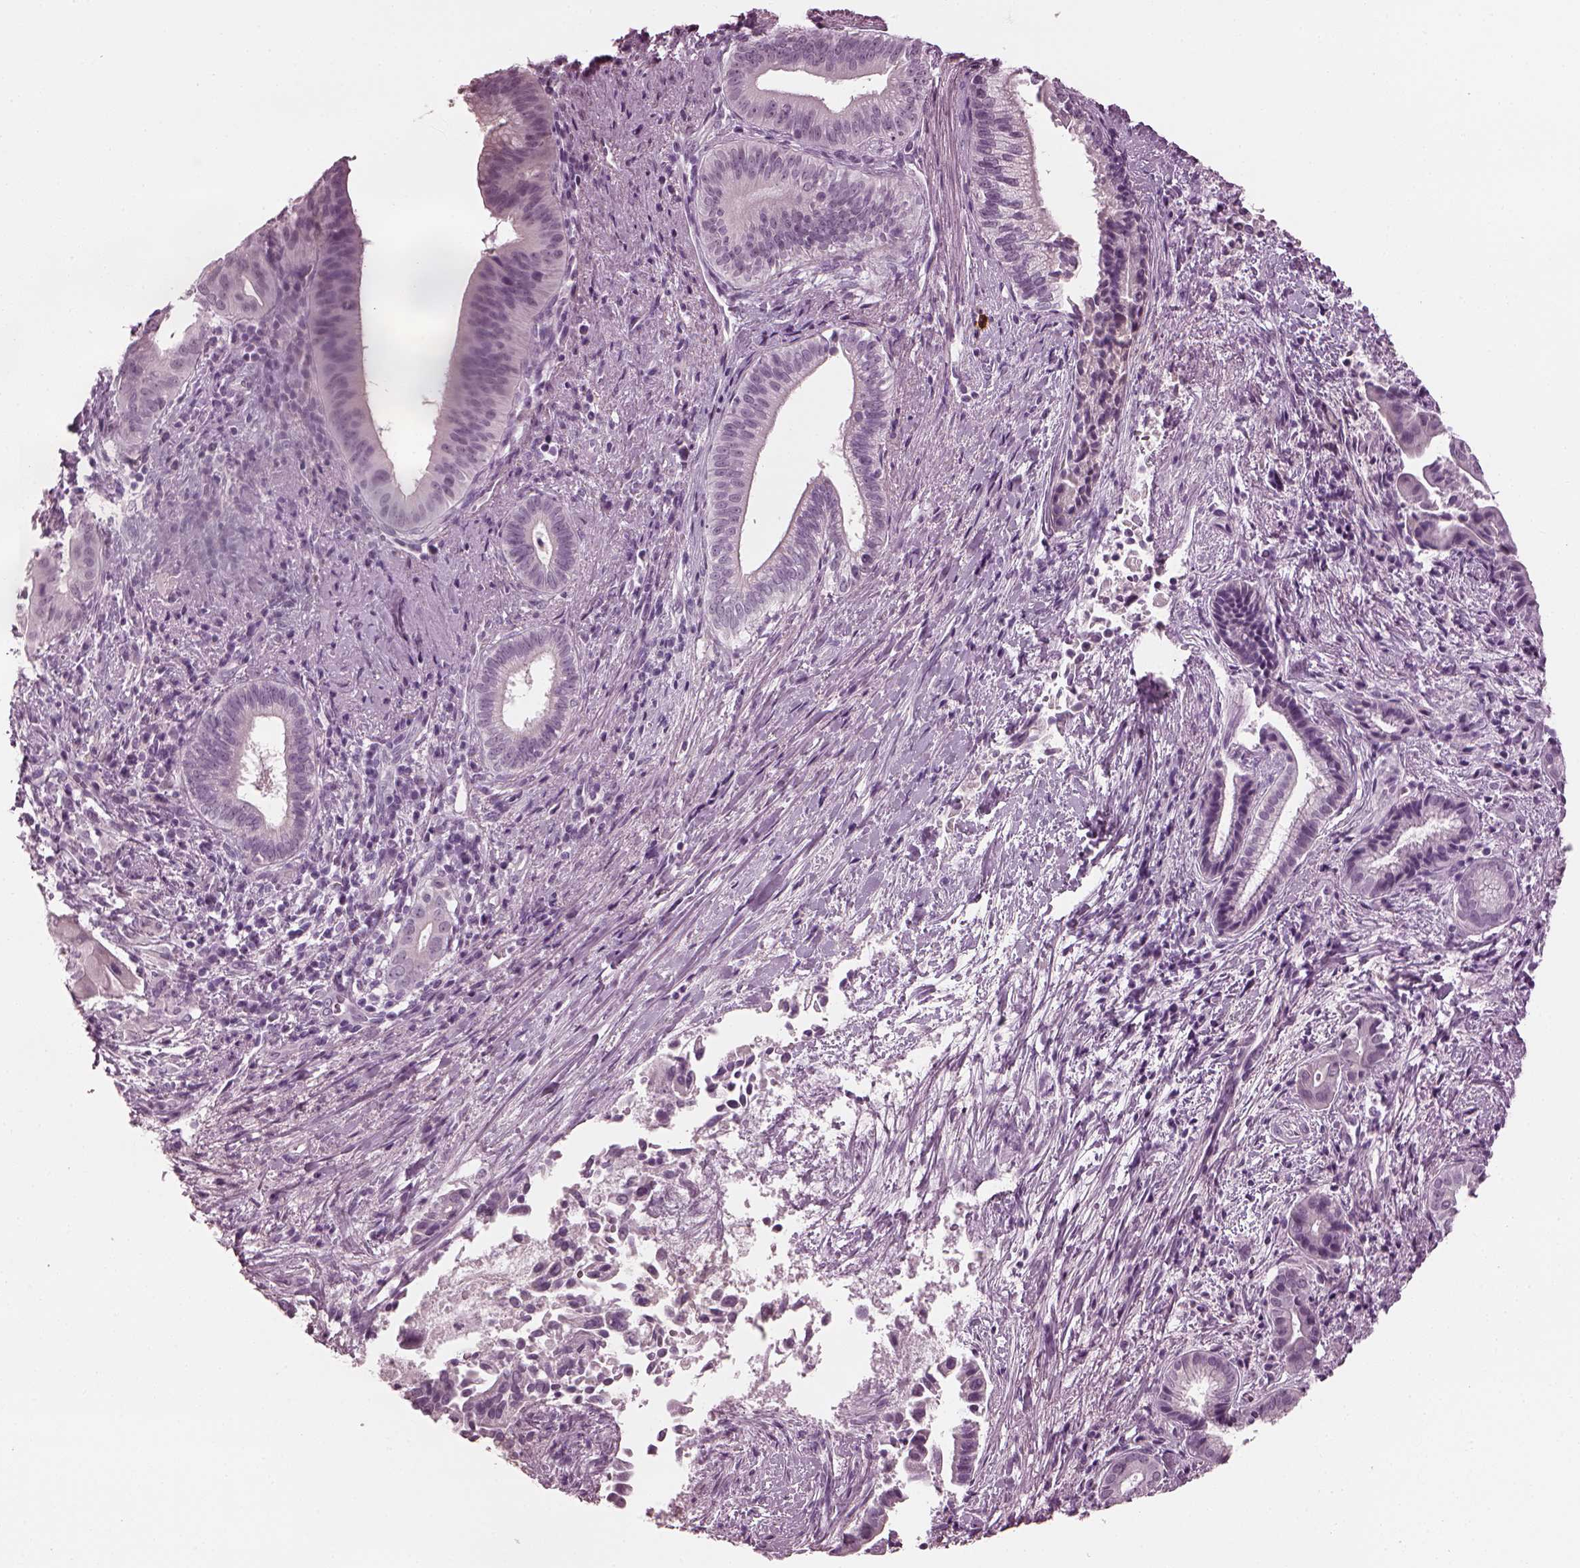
{"staining": {"intensity": "negative", "quantity": "none", "location": "none"}, "tissue": "pancreatic cancer", "cell_type": "Tumor cells", "image_type": "cancer", "snomed": [{"axis": "morphology", "description": "Adenocarcinoma, NOS"}, {"axis": "topography", "description": "Pancreas"}], "caption": "Micrograph shows no protein expression in tumor cells of adenocarcinoma (pancreatic) tissue.", "gene": "SLC6A17", "patient": {"sex": "male", "age": 61}}